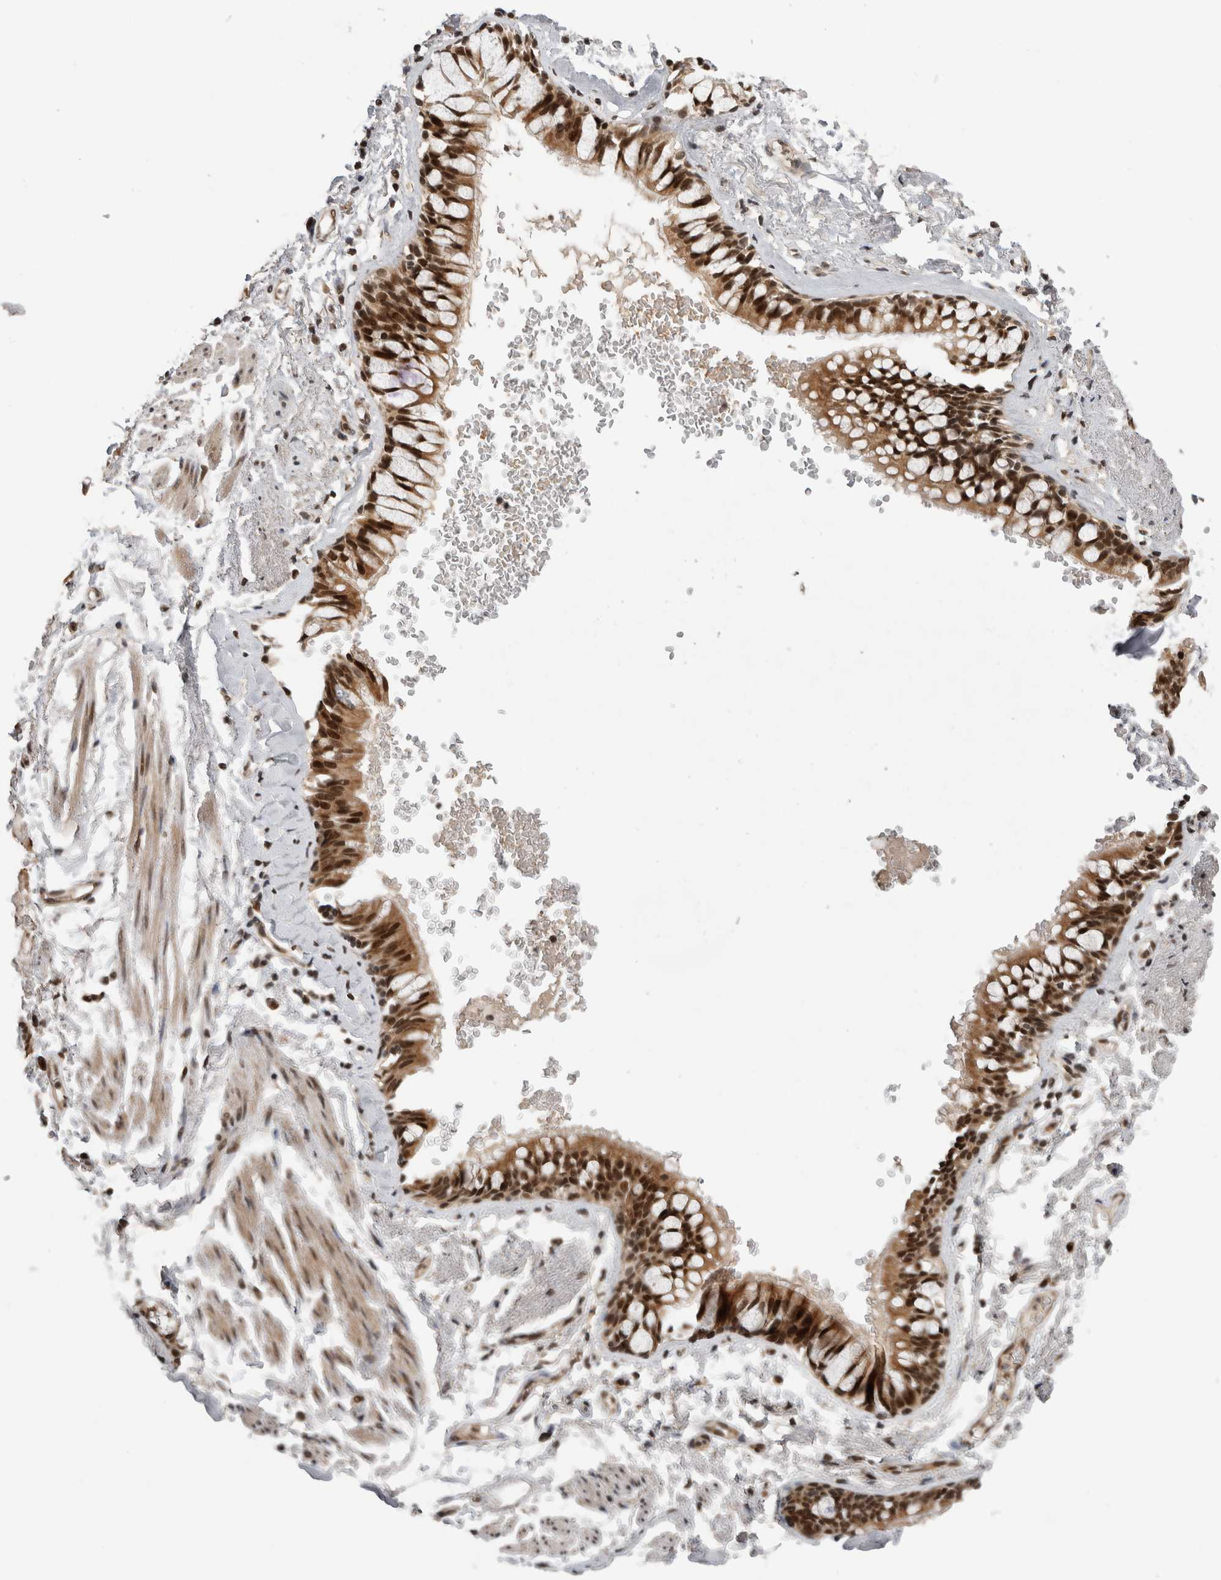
{"staining": {"intensity": "strong", "quantity": ">75%", "location": "nuclear"}, "tissue": "adipose tissue", "cell_type": "Adipocytes", "image_type": "normal", "snomed": [{"axis": "morphology", "description": "Normal tissue, NOS"}, {"axis": "topography", "description": "Cartilage tissue"}, {"axis": "topography", "description": "Bronchus"}], "caption": "IHC photomicrograph of normal adipose tissue stained for a protein (brown), which displays high levels of strong nuclear expression in about >75% of adipocytes.", "gene": "CPSF2", "patient": {"sex": "female", "age": 73}}